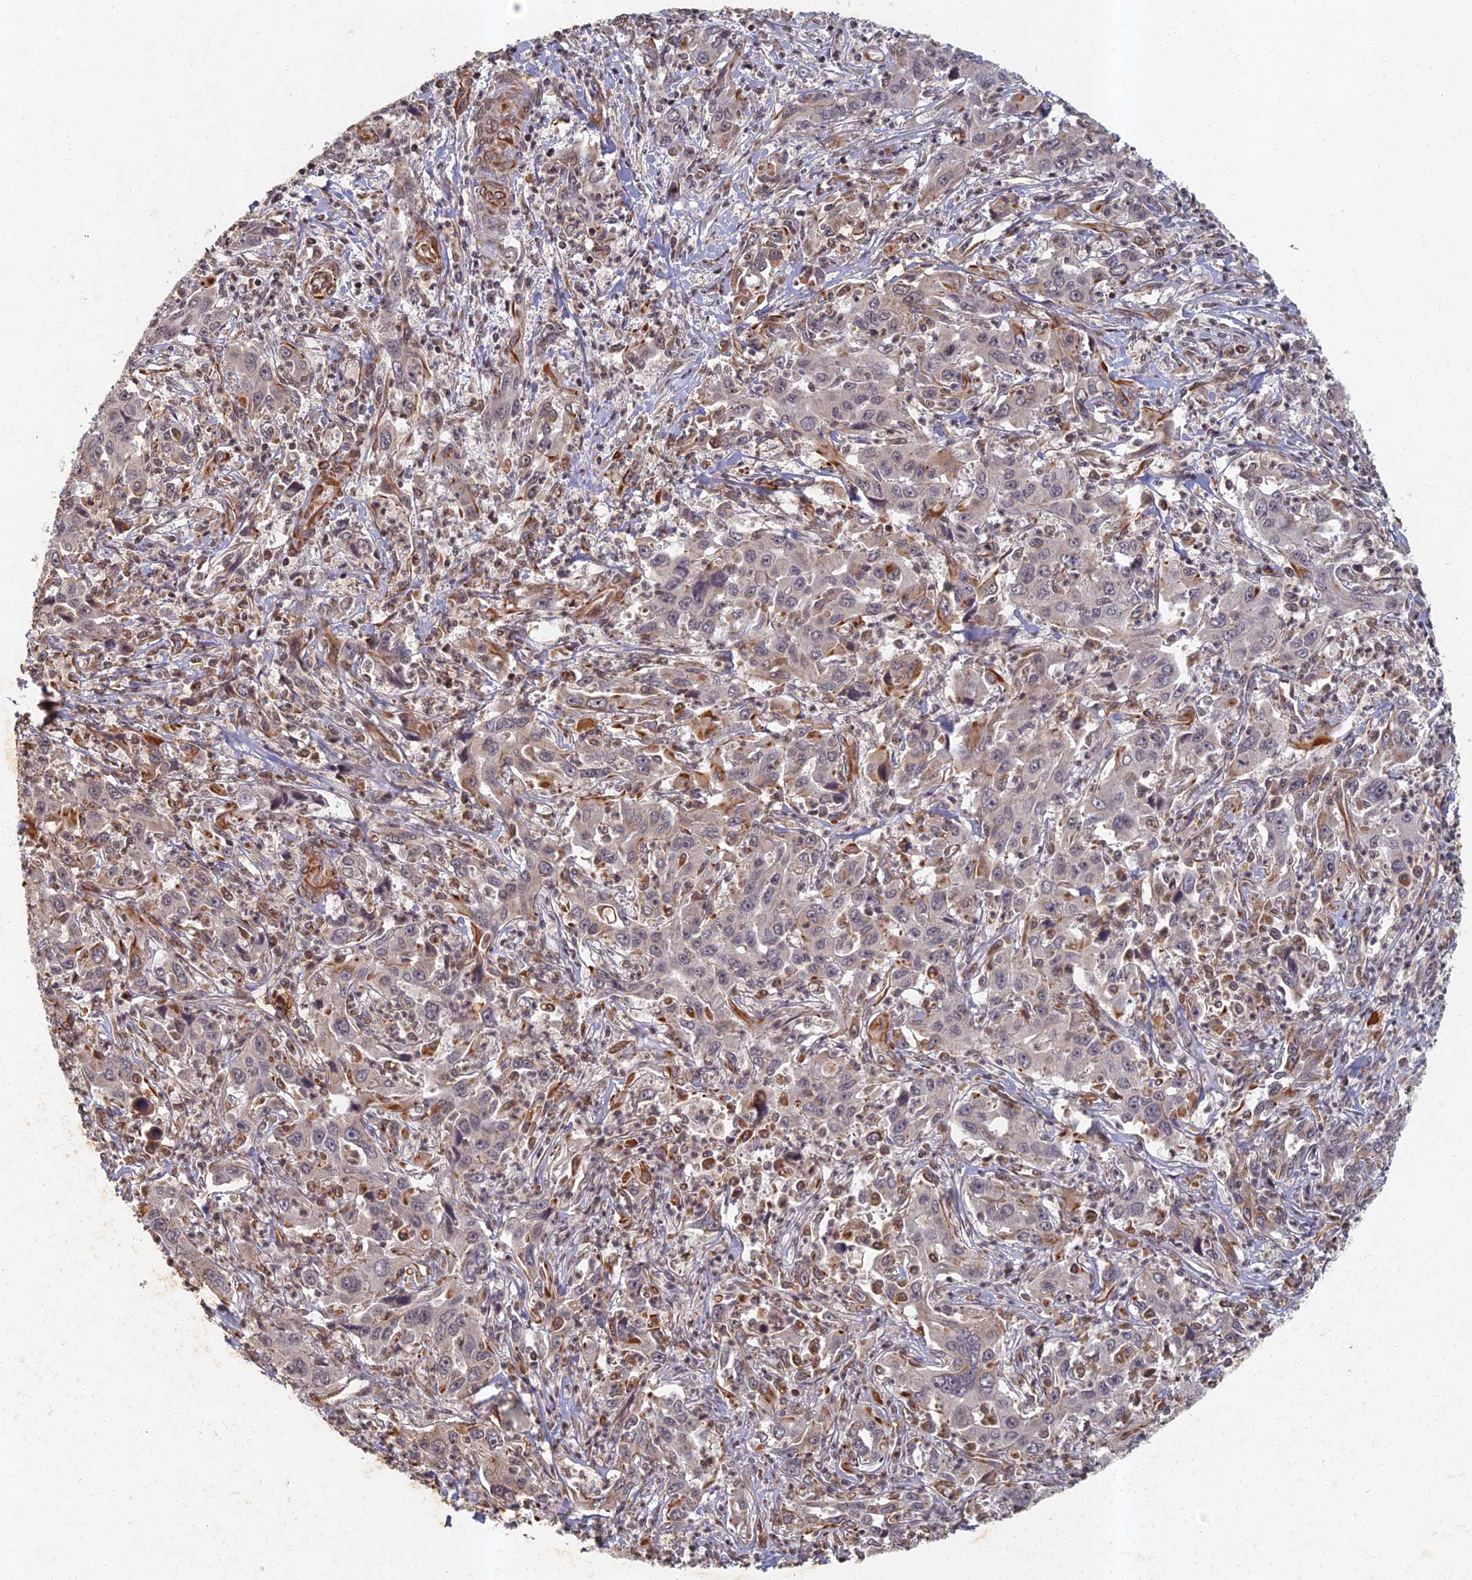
{"staining": {"intensity": "negative", "quantity": "none", "location": "none"}, "tissue": "liver cancer", "cell_type": "Tumor cells", "image_type": "cancer", "snomed": [{"axis": "morphology", "description": "Carcinoma, Hepatocellular, NOS"}, {"axis": "topography", "description": "Liver"}], "caption": "There is no significant staining in tumor cells of hepatocellular carcinoma (liver).", "gene": "ABCB10", "patient": {"sex": "male", "age": 63}}